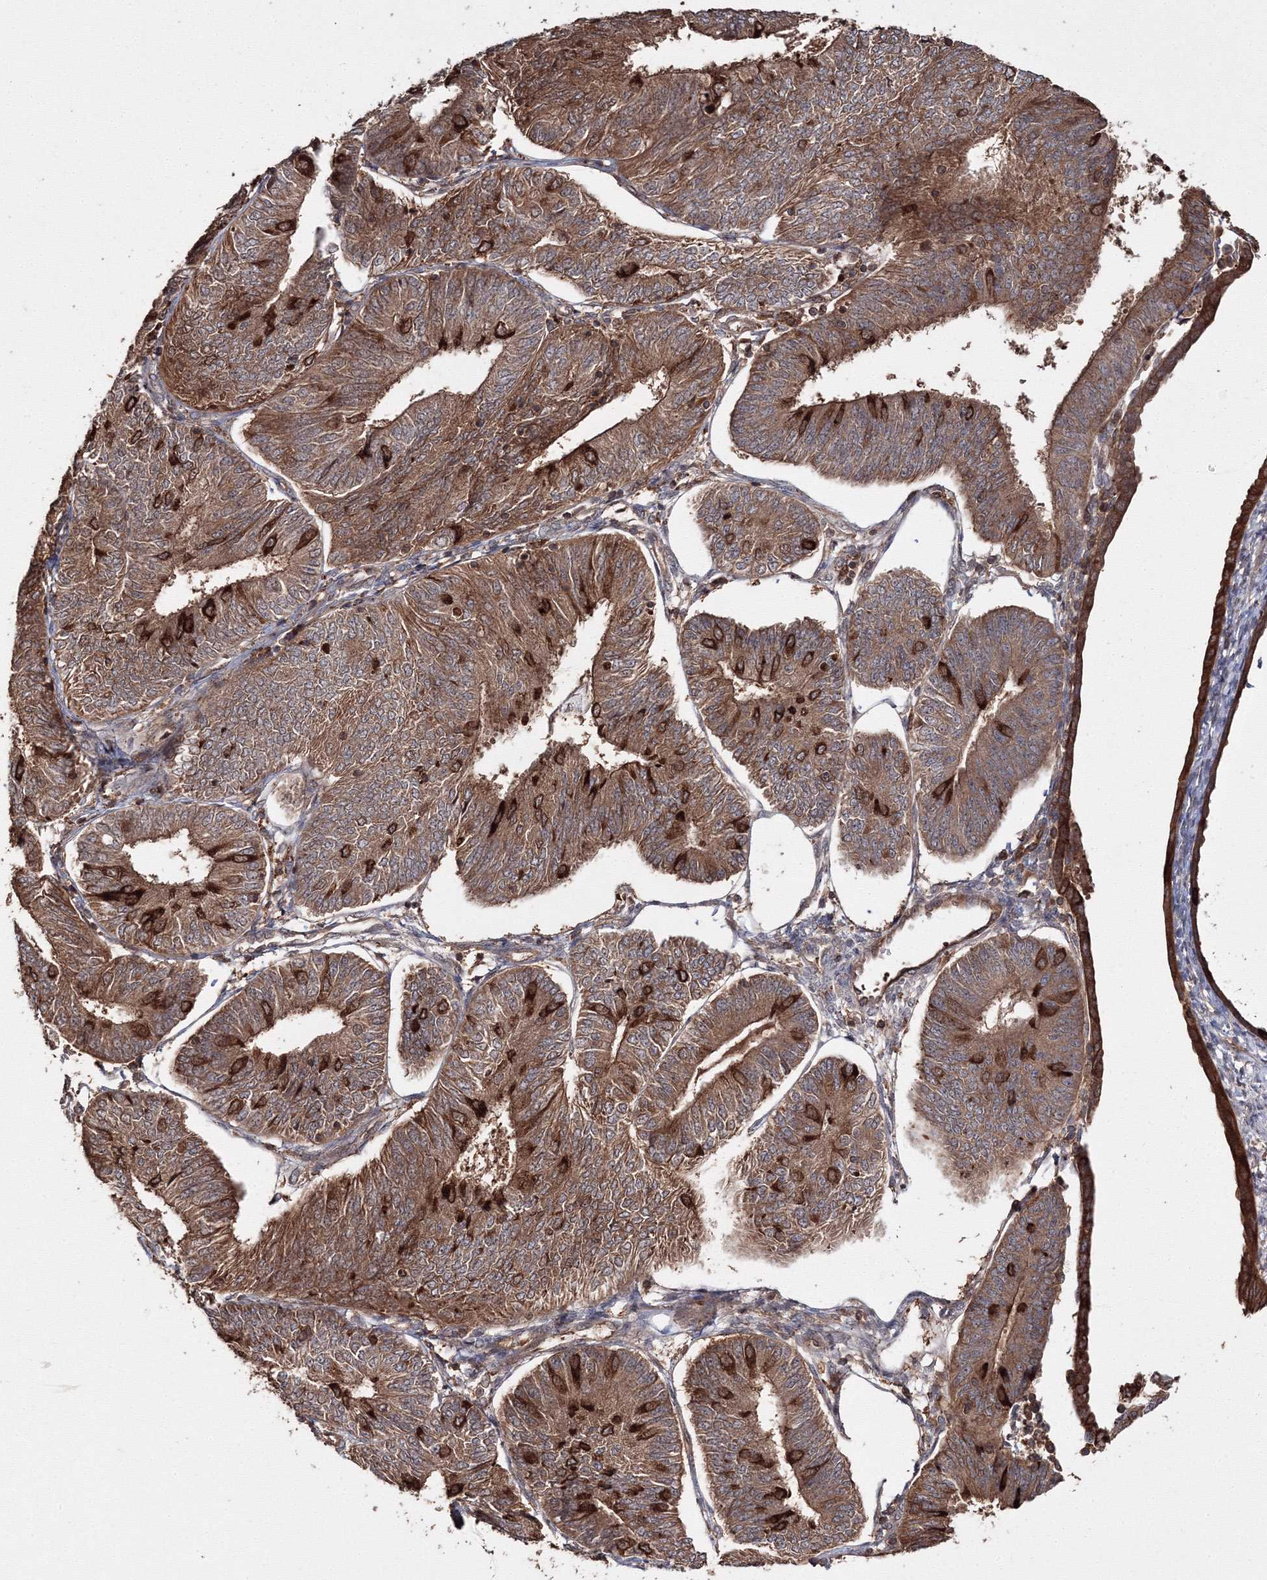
{"staining": {"intensity": "strong", "quantity": ">75%", "location": "cytoplasmic/membranous"}, "tissue": "endometrial cancer", "cell_type": "Tumor cells", "image_type": "cancer", "snomed": [{"axis": "morphology", "description": "Adenocarcinoma, NOS"}, {"axis": "topography", "description": "Endometrium"}], "caption": "About >75% of tumor cells in adenocarcinoma (endometrial) show strong cytoplasmic/membranous protein staining as visualized by brown immunohistochemical staining.", "gene": "DDO", "patient": {"sex": "female", "age": 58}}